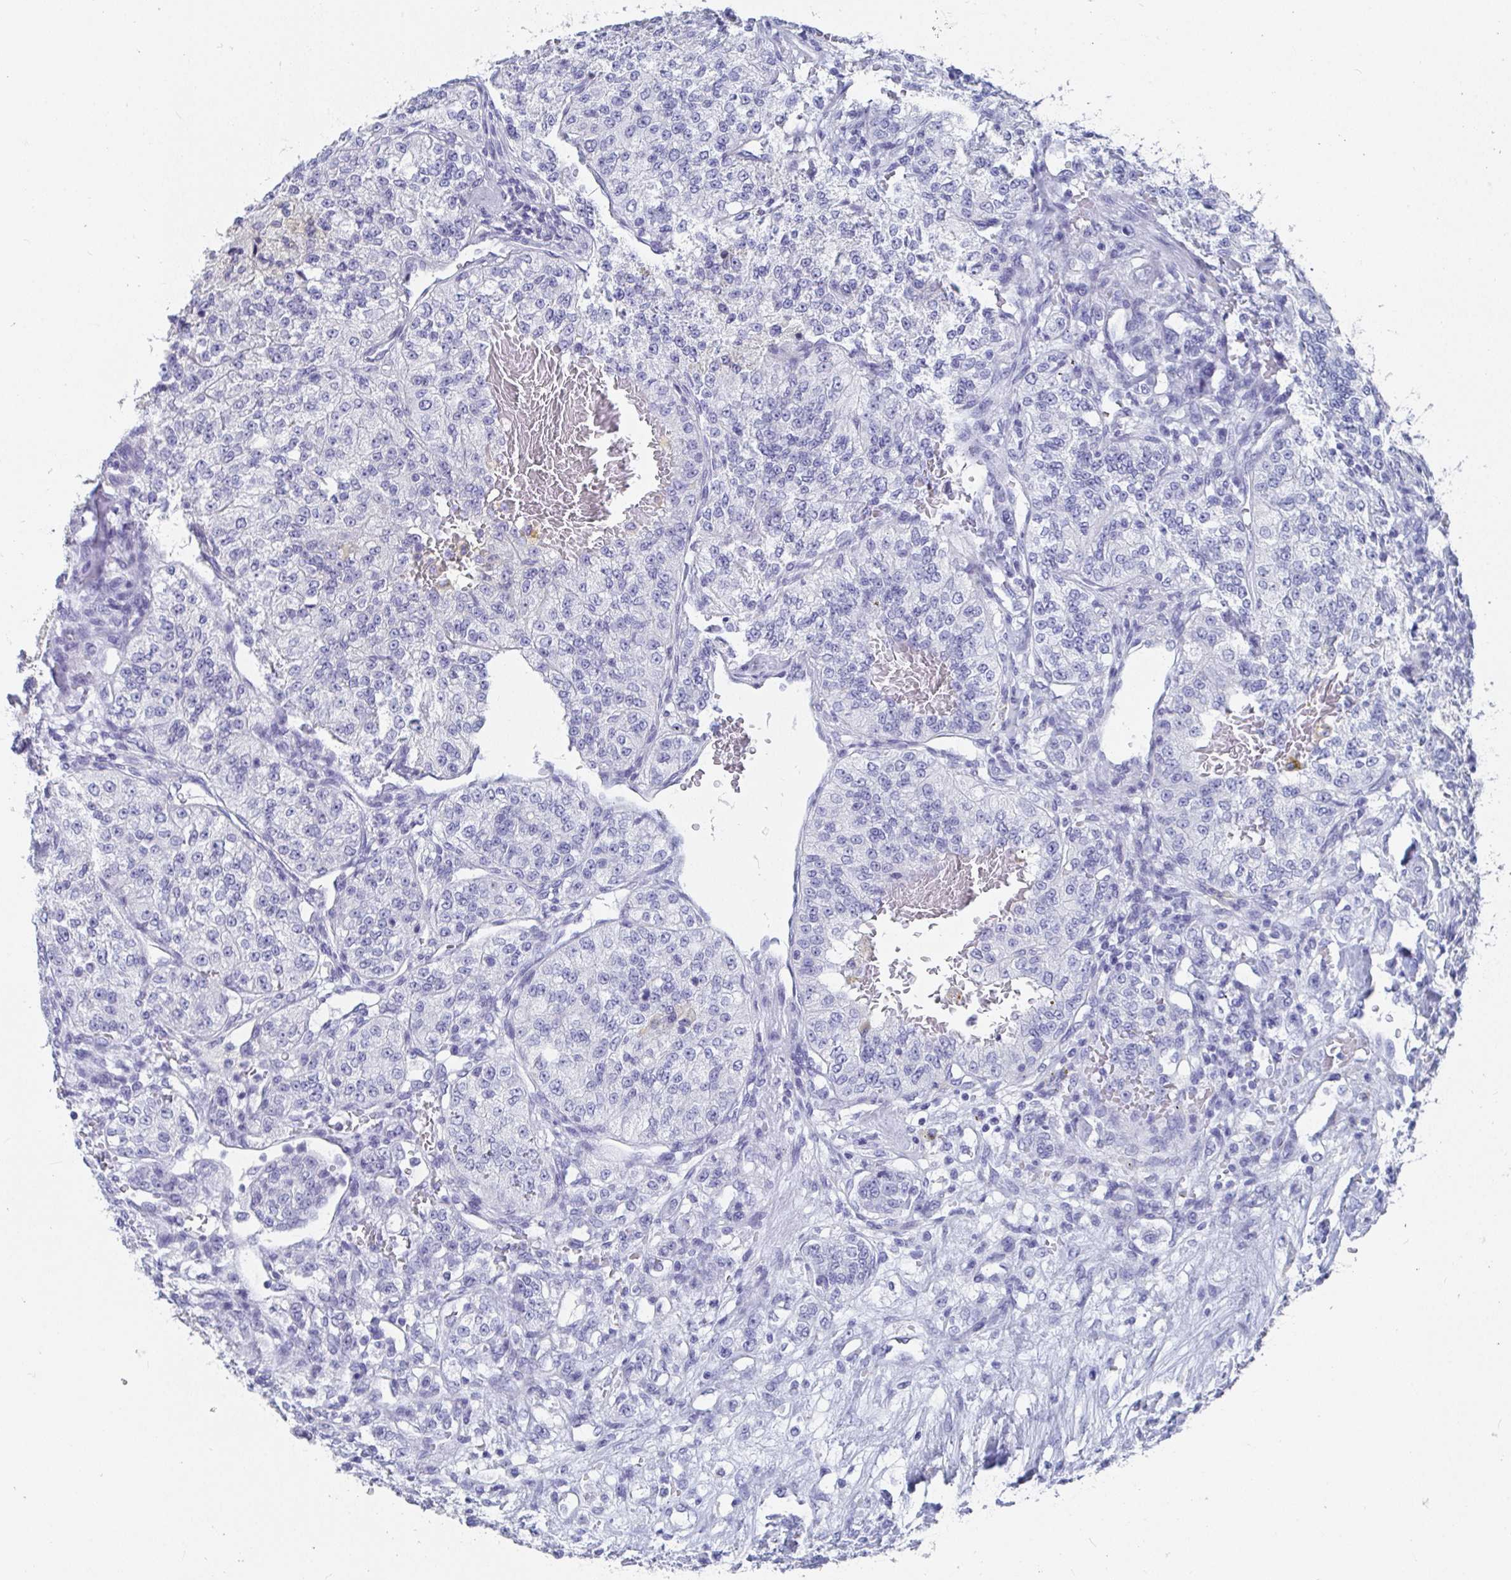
{"staining": {"intensity": "negative", "quantity": "none", "location": "none"}, "tissue": "renal cancer", "cell_type": "Tumor cells", "image_type": "cancer", "snomed": [{"axis": "morphology", "description": "Adenocarcinoma, NOS"}, {"axis": "topography", "description": "Kidney"}], "caption": "Tumor cells are negative for protein expression in human renal cancer.", "gene": "GRIA1", "patient": {"sex": "female", "age": 63}}